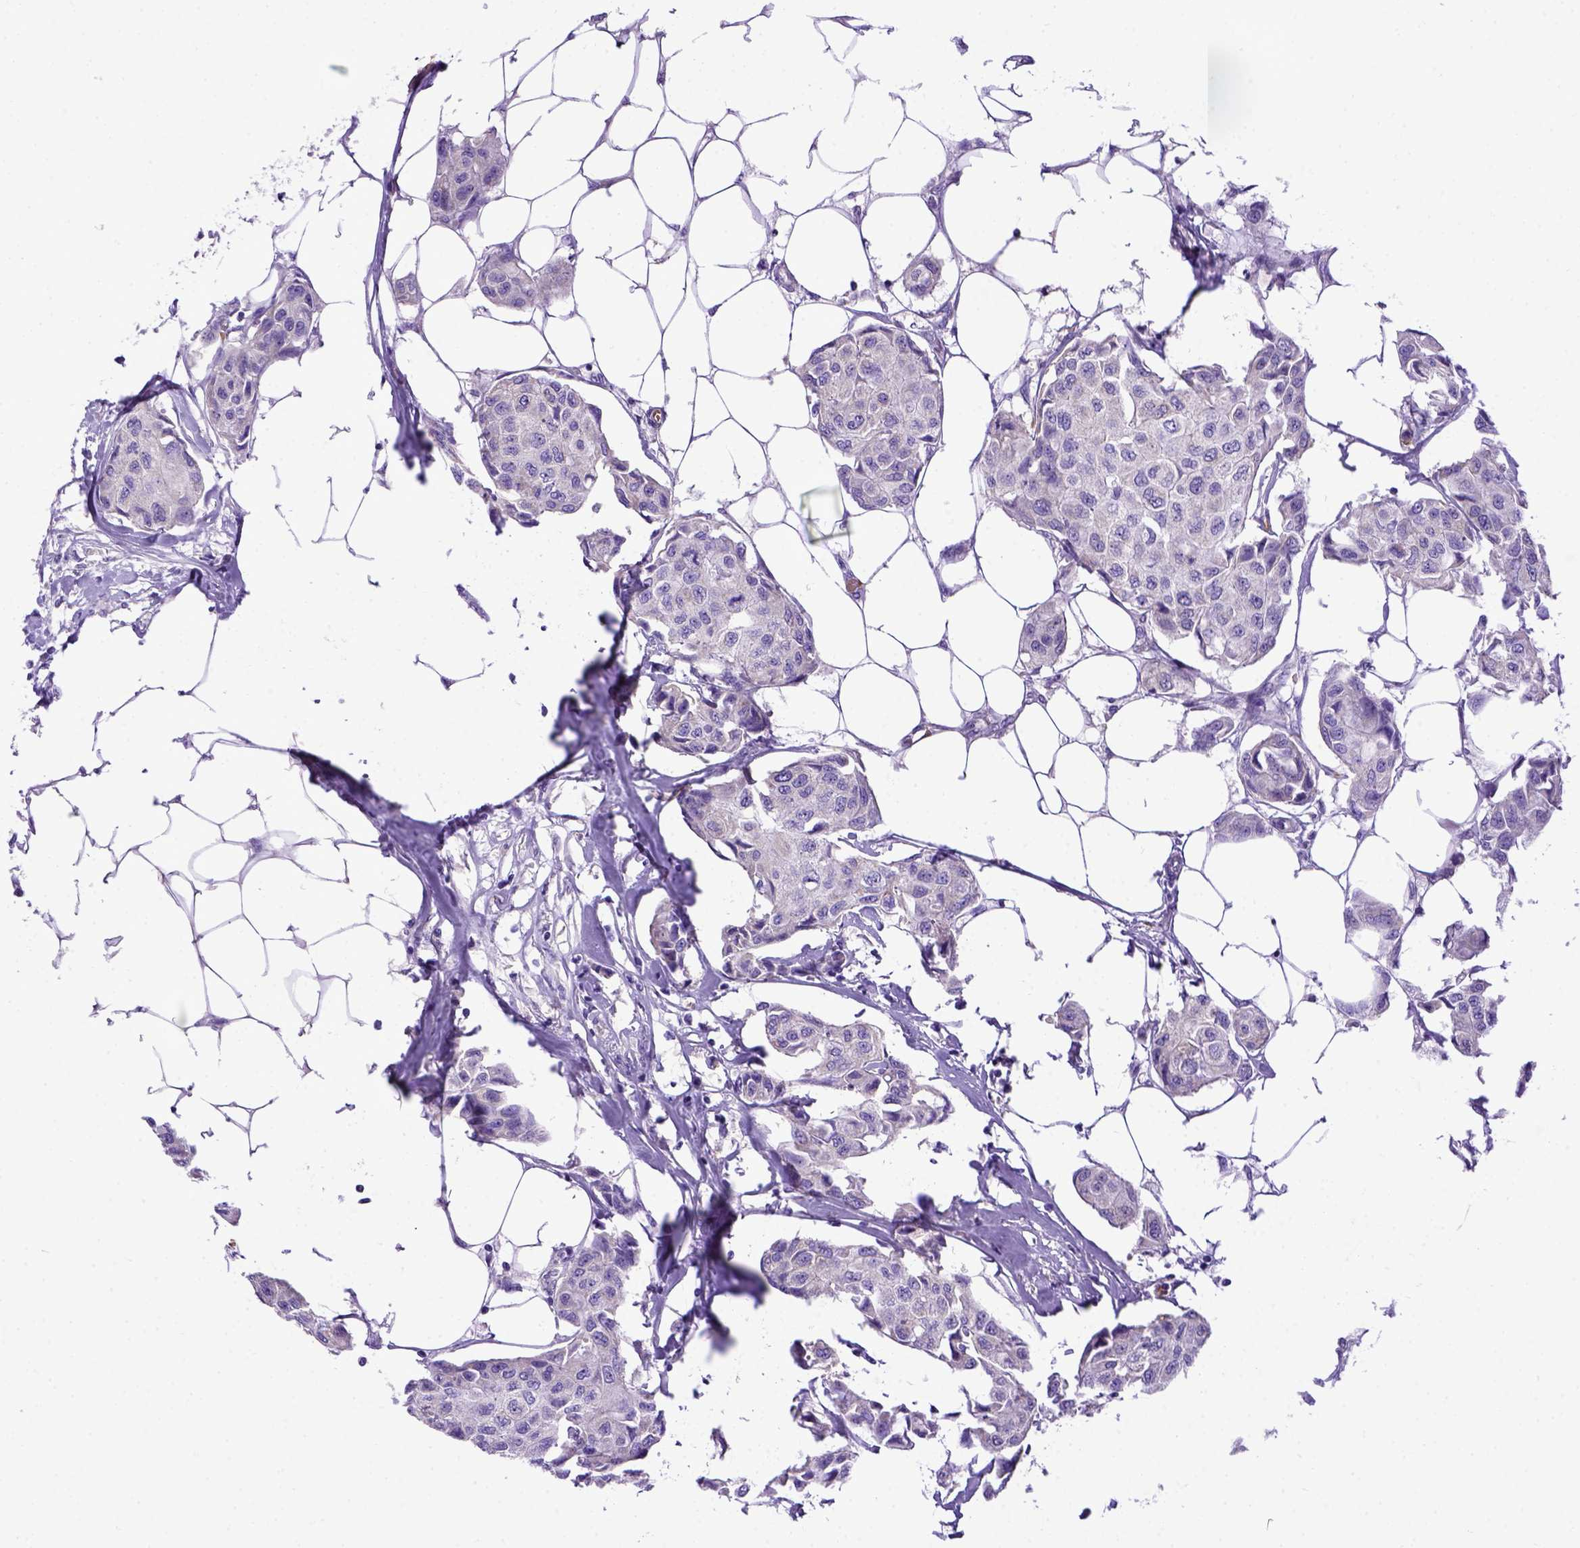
{"staining": {"intensity": "negative", "quantity": "none", "location": "none"}, "tissue": "breast cancer", "cell_type": "Tumor cells", "image_type": "cancer", "snomed": [{"axis": "morphology", "description": "Duct carcinoma"}, {"axis": "topography", "description": "Breast"}, {"axis": "topography", "description": "Lymph node"}], "caption": "Immunohistochemistry (IHC) of human breast cancer reveals no expression in tumor cells. Brightfield microscopy of immunohistochemistry stained with DAB (brown) and hematoxylin (blue), captured at high magnification.", "gene": "ADAM12", "patient": {"sex": "female", "age": 80}}